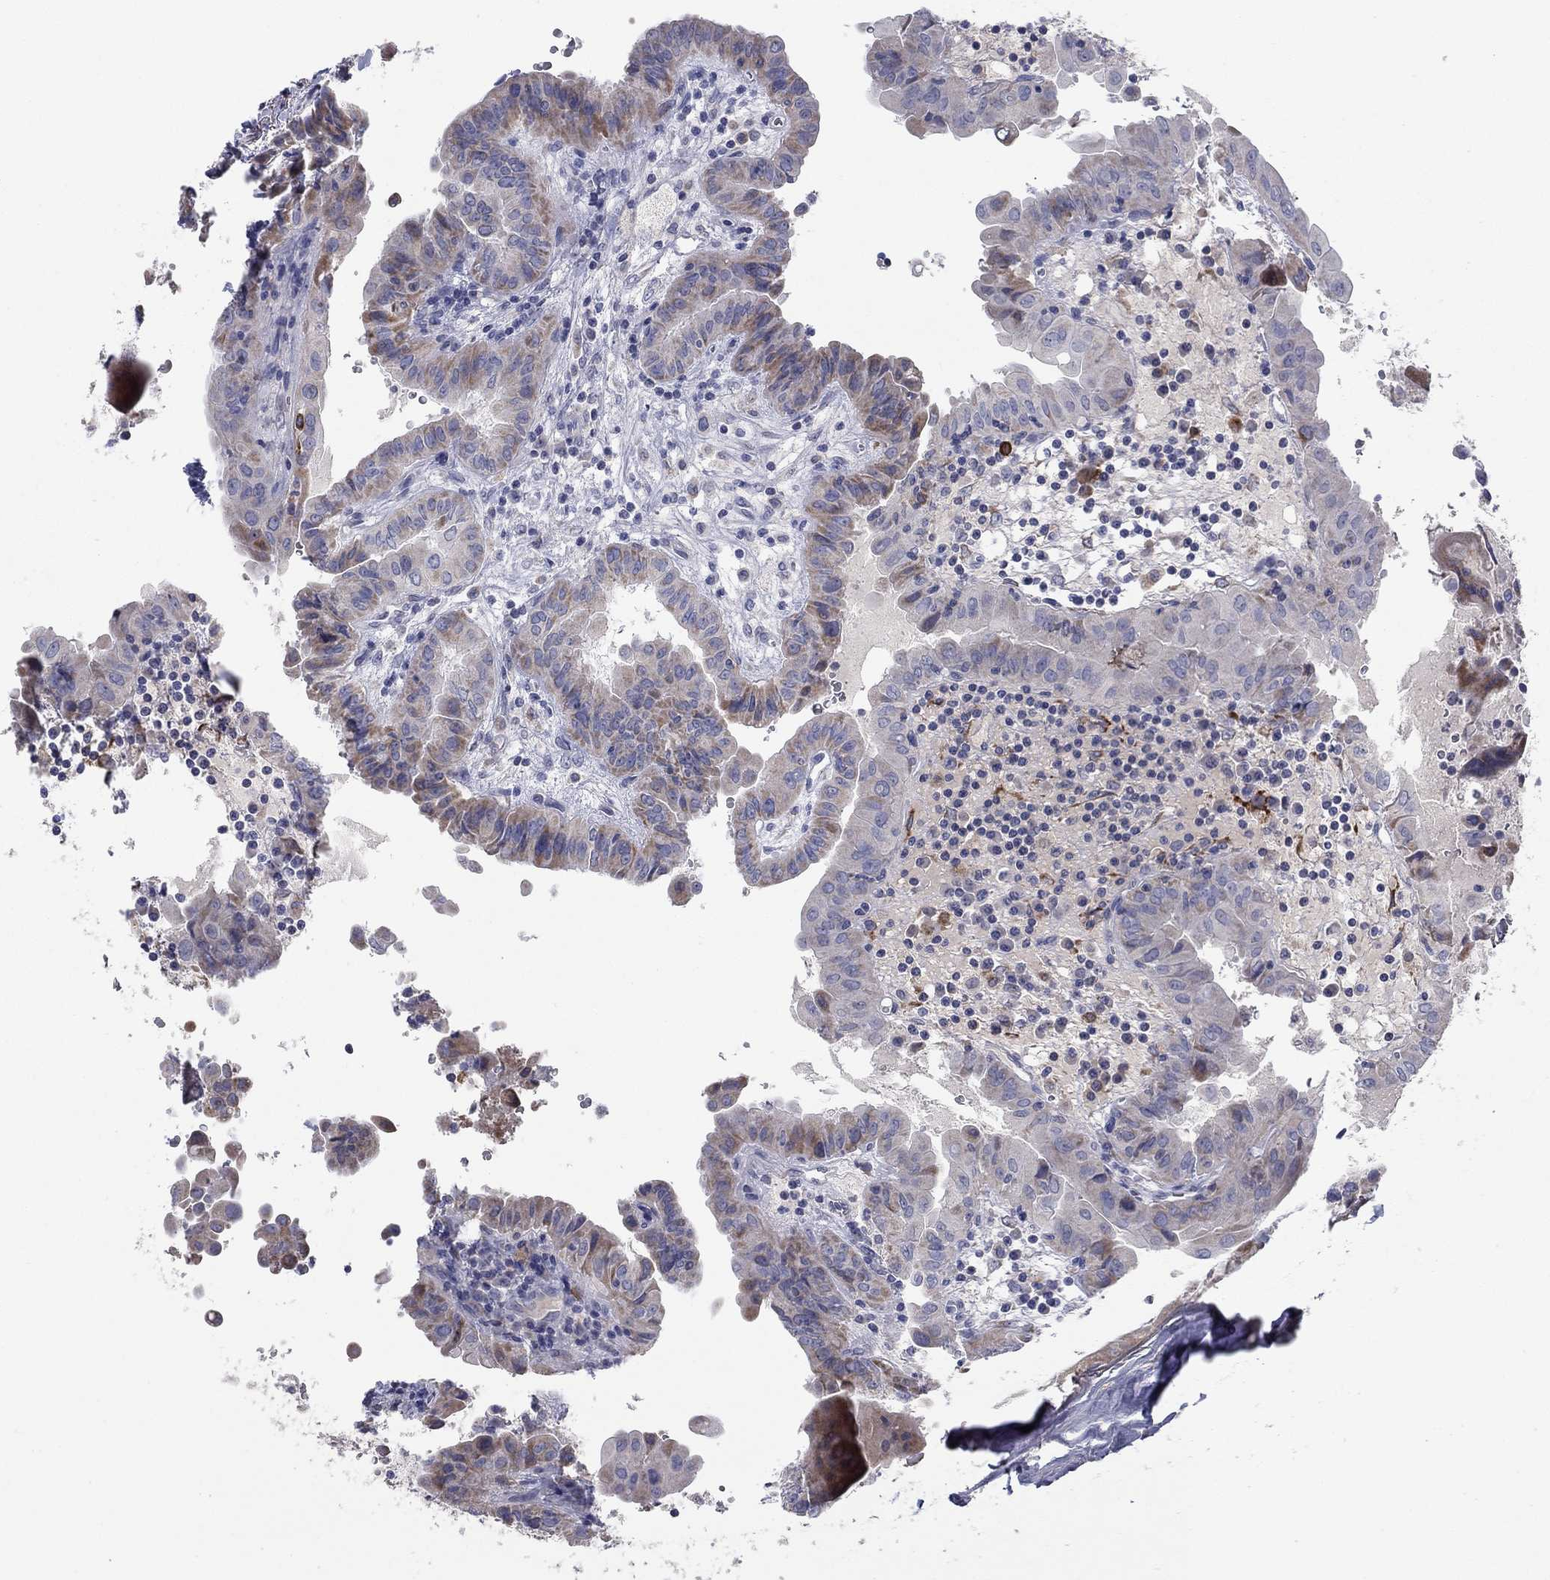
{"staining": {"intensity": "moderate", "quantity": "25%-75%", "location": "cytoplasmic/membranous"}, "tissue": "thyroid cancer", "cell_type": "Tumor cells", "image_type": "cancer", "snomed": [{"axis": "morphology", "description": "Papillary adenocarcinoma, NOS"}, {"axis": "topography", "description": "Thyroid gland"}], "caption": "IHC (DAB (3,3'-diaminobenzidine)) staining of papillary adenocarcinoma (thyroid) displays moderate cytoplasmic/membranous protein expression in about 25%-75% of tumor cells.", "gene": "PTGDS", "patient": {"sex": "female", "age": 37}}